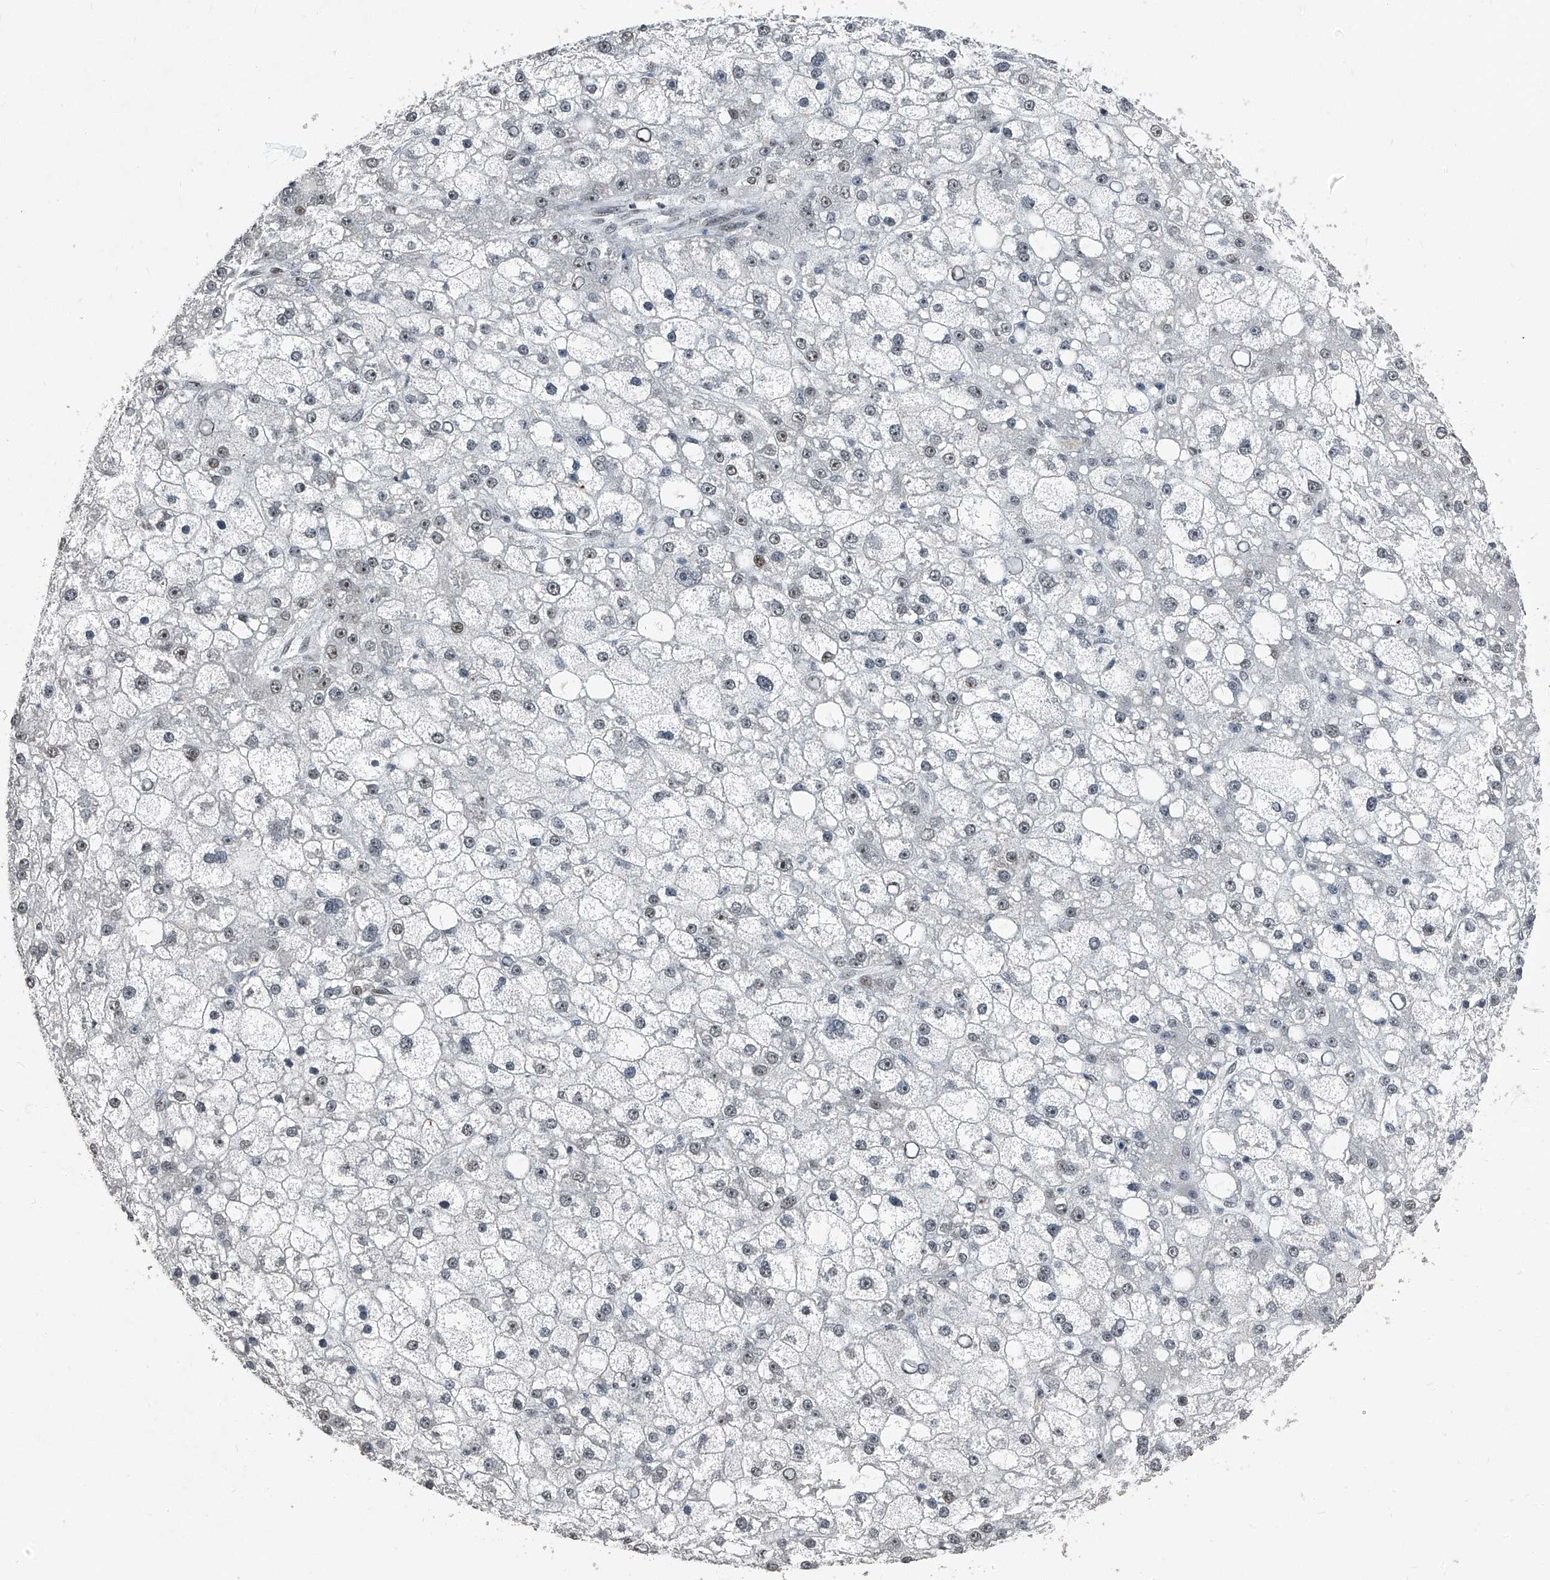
{"staining": {"intensity": "weak", "quantity": "<25%", "location": "nuclear"}, "tissue": "liver cancer", "cell_type": "Tumor cells", "image_type": "cancer", "snomed": [{"axis": "morphology", "description": "Carcinoma, Hepatocellular, NOS"}, {"axis": "topography", "description": "Liver"}], "caption": "Immunohistochemical staining of human liver cancer (hepatocellular carcinoma) demonstrates no significant expression in tumor cells.", "gene": "TCOF1", "patient": {"sex": "male", "age": 67}}